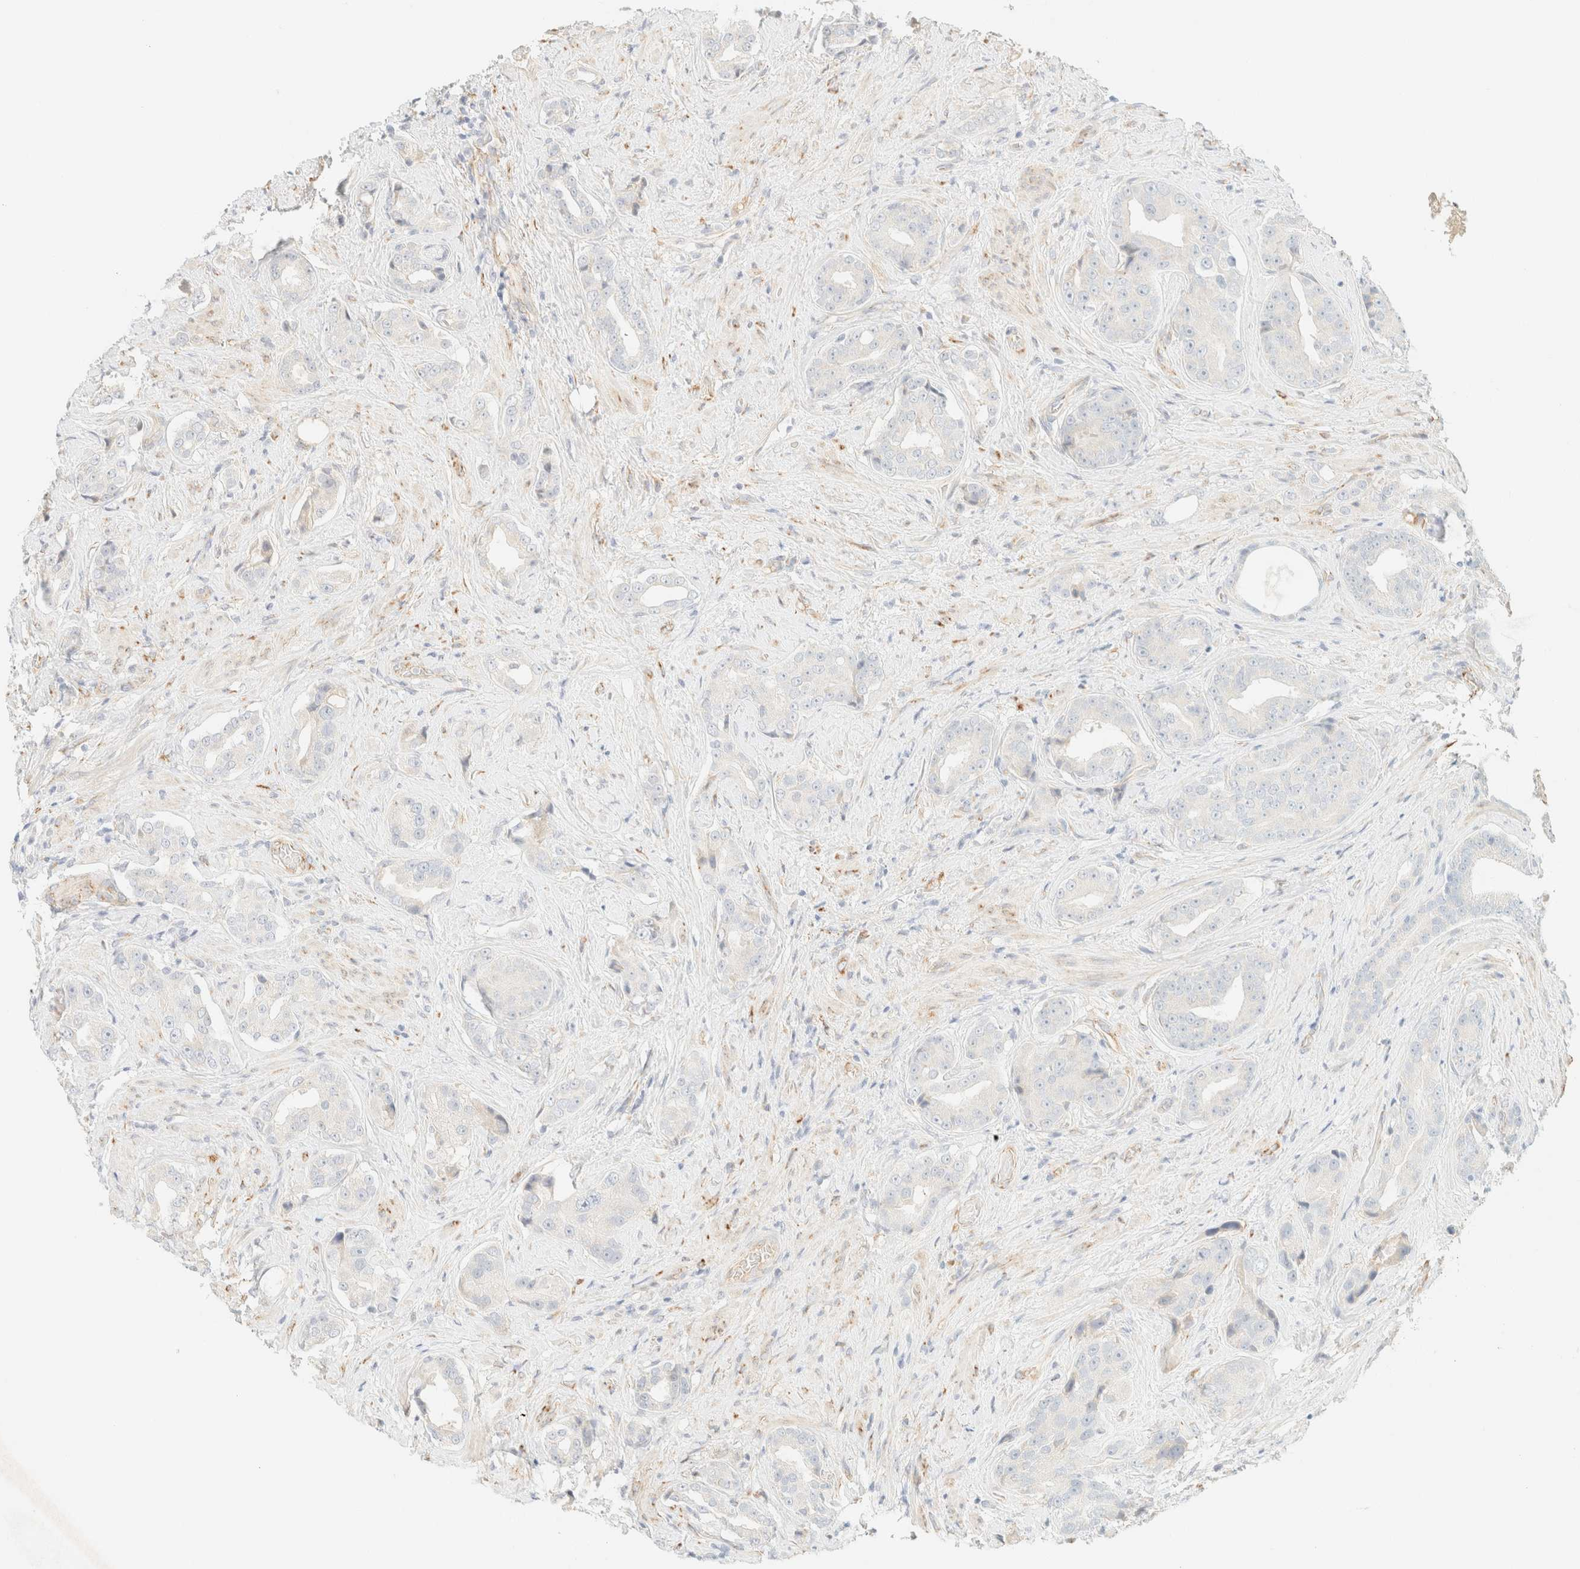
{"staining": {"intensity": "negative", "quantity": "none", "location": "none"}, "tissue": "prostate cancer", "cell_type": "Tumor cells", "image_type": "cancer", "snomed": [{"axis": "morphology", "description": "Adenocarcinoma, High grade"}, {"axis": "topography", "description": "Prostate"}], "caption": "Immunohistochemistry of prostate cancer exhibits no expression in tumor cells.", "gene": "SPARCL1", "patient": {"sex": "male", "age": 71}}